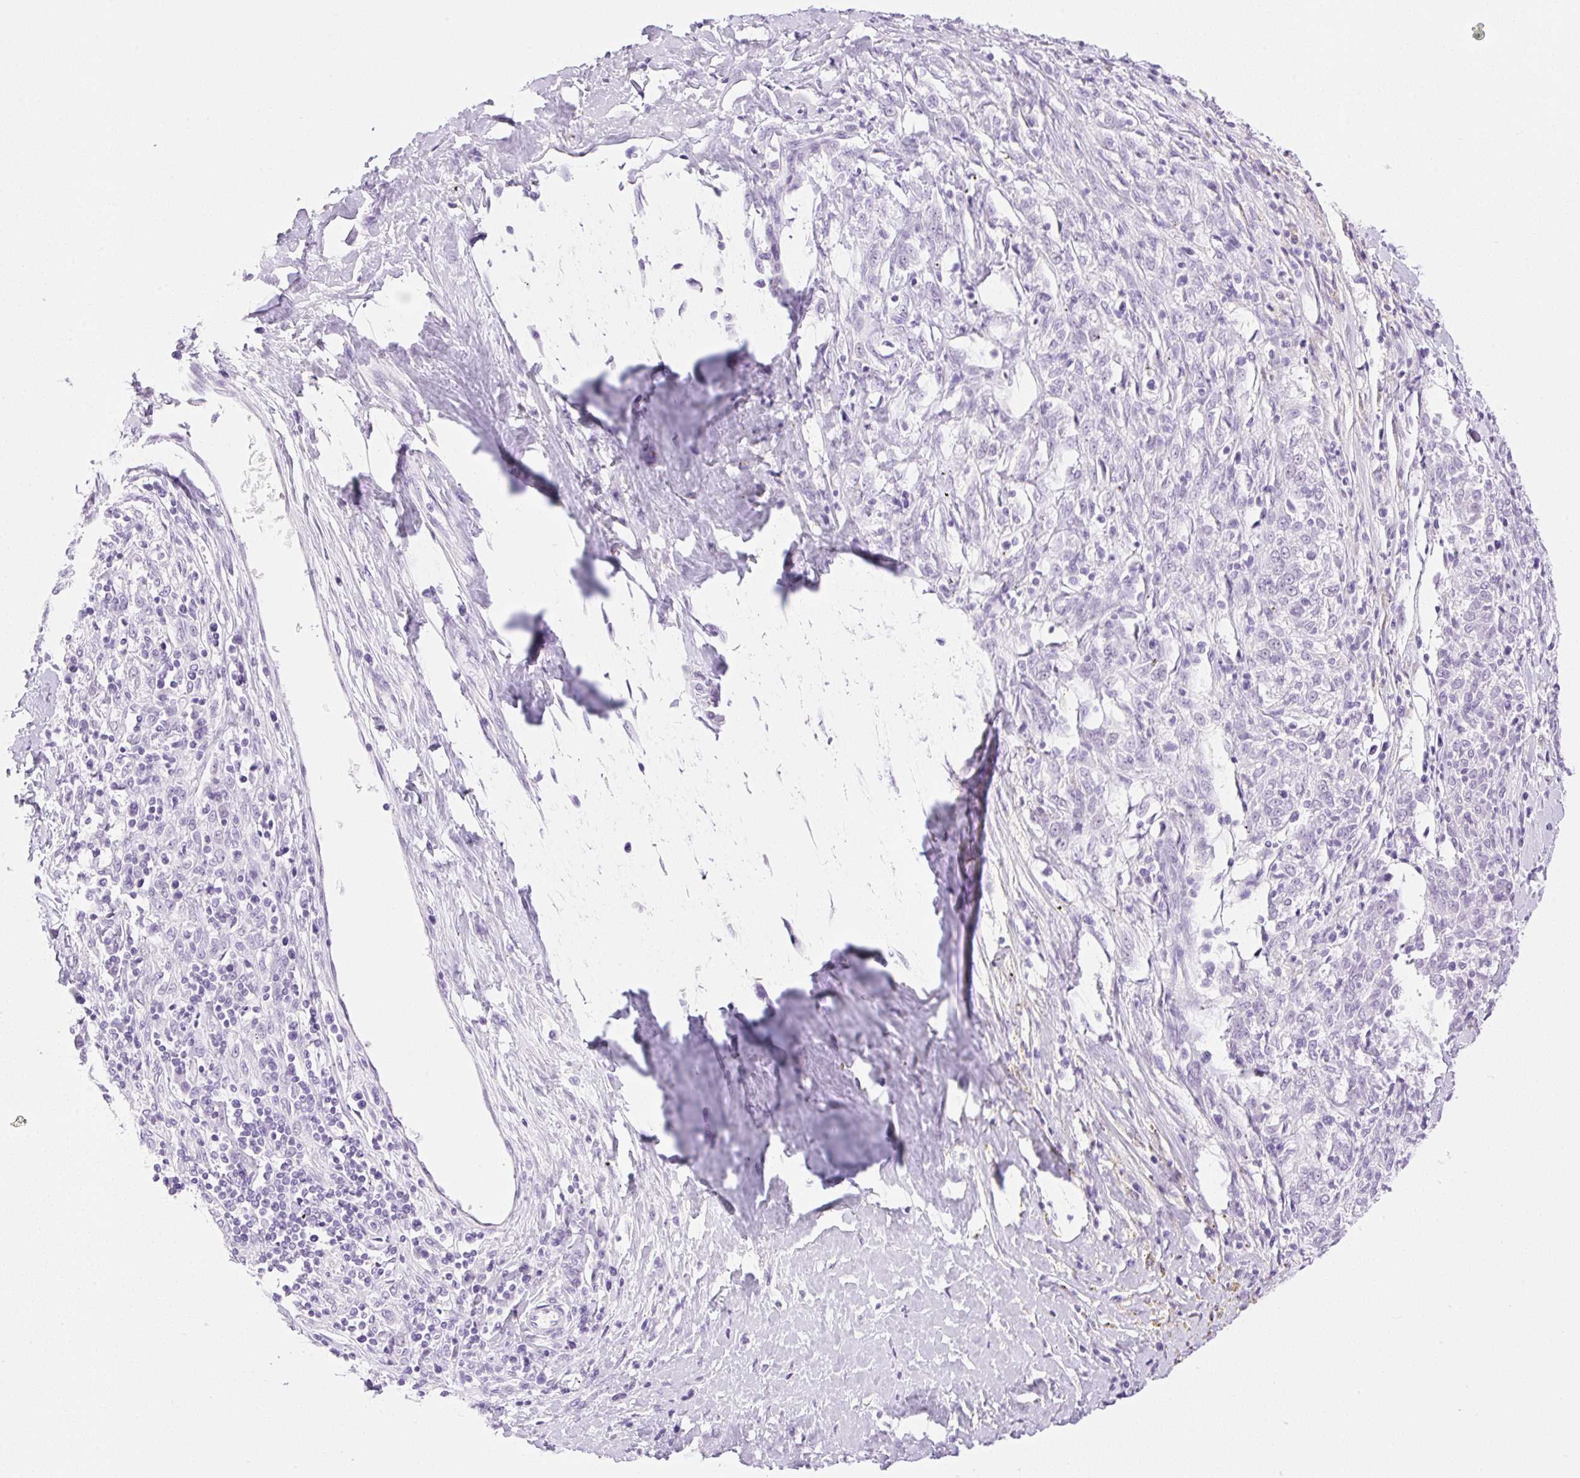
{"staining": {"intensity": "negative", "quantity": "none", "location": "none"}, "tissue": "melanoma", "cell_type": "Tumor cells", "image_type": "cancer", "snomed": [{"axis": "morphology", "description": "Malignant melanoma, NOS"}, {"axis": "topography", "description": "Skin"}], "caption": "The IHC photomicrograph has no significant staining in tumor cells of melanoma tissue.", "gene": "SPRR4", "patient": {"sex": "female", "age": 72}}